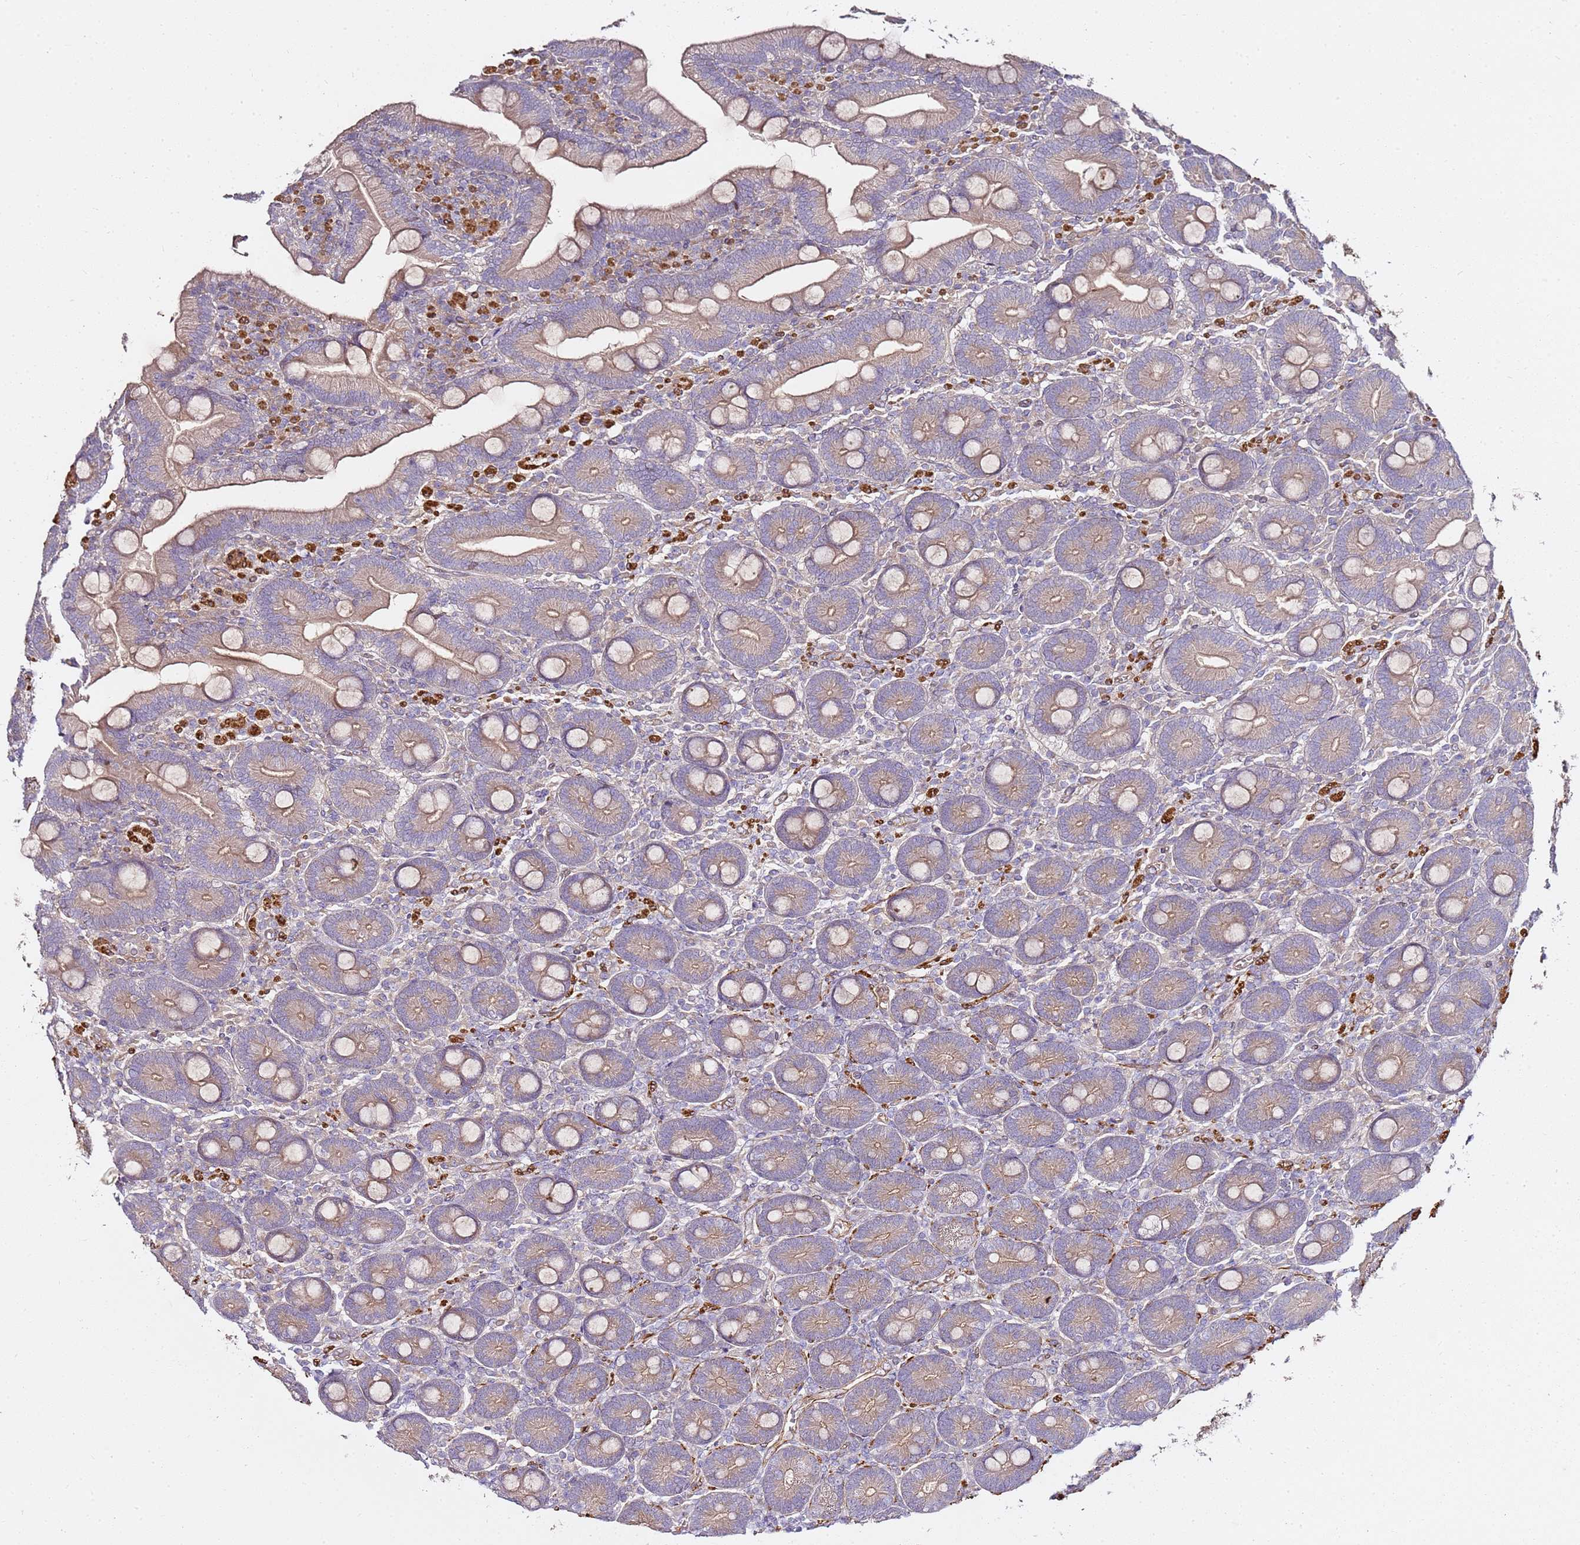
{"staining": {"intensity": "weak", "quantity": ">75%", "location": "cytoplasmic/membranous"}, "tissue": "duodenum", "cell_type": "Glandular cells", "image_type": "normal", "snomed": [{"axis": "morphology", "description": "Normal tissue, NOS"}, {"axis": "topography", "description": "Duodenum"}], "caption": "Immunohistochemical staining of benign human duodenum displays >75% levels of weak cytoplasmic/membranous protein positivity in about >75% of glandular cells.", "gene": "EPS8L1", "patient": {"sex": "female", "age": 62}}